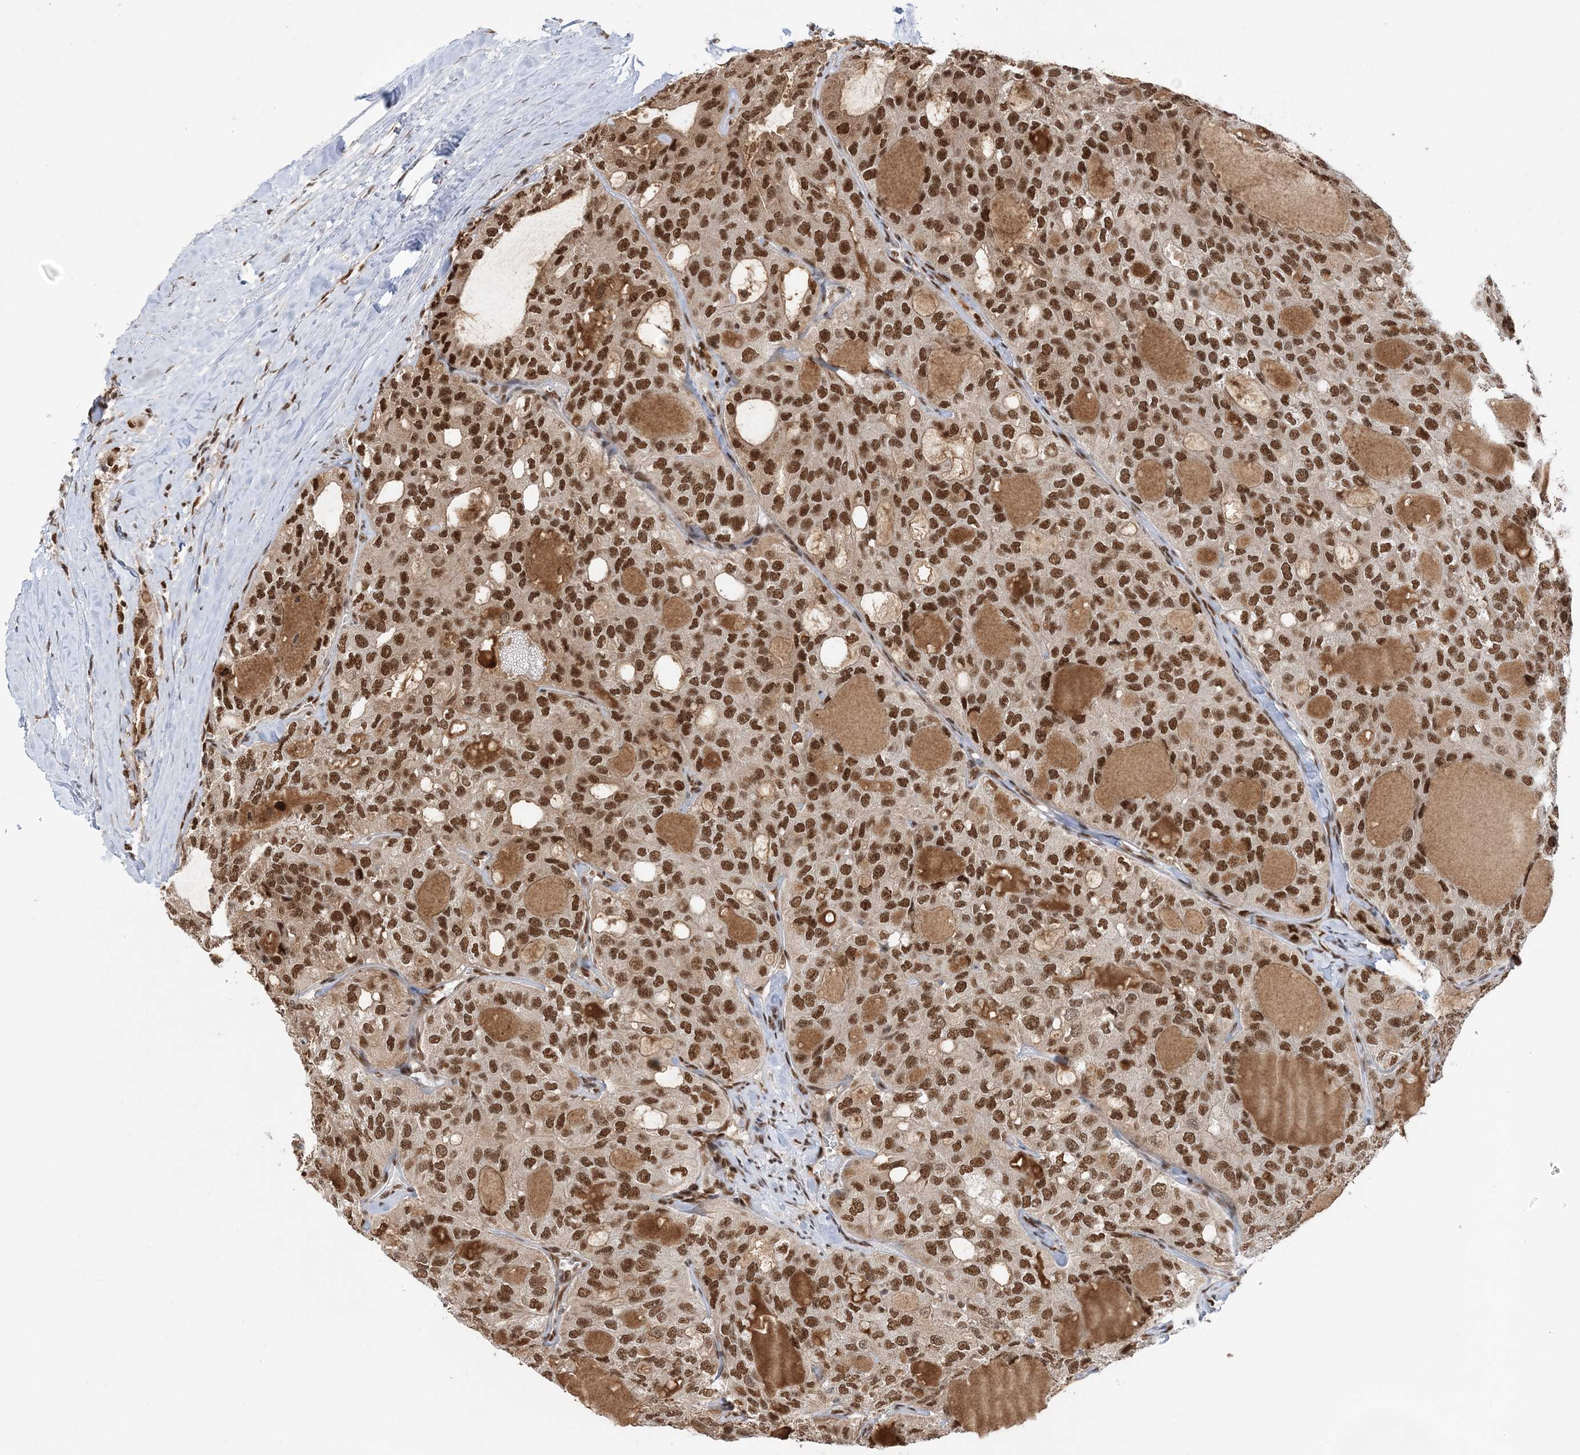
{"staining": {"intensity": "strong", "quantity": ">75%", "location": "nuclear"}, "tissue": "thyroid cancer", "cell_type": "Tumor cells", "image_type": "cancer", "snomed": [{"axis": "morphology", "description": "Follicular adenoma carcinoma, NOS"}, {"axis": "topography", "description": "Thyroid gland"}], "caption": "Strong nuclear protein staining is identified in about >75% of tumor cells in thyroid cancer (follicular adenoma carcinoma).", "gene": "SEPHS1", "patient": {"sex": "male", "age": 75}}